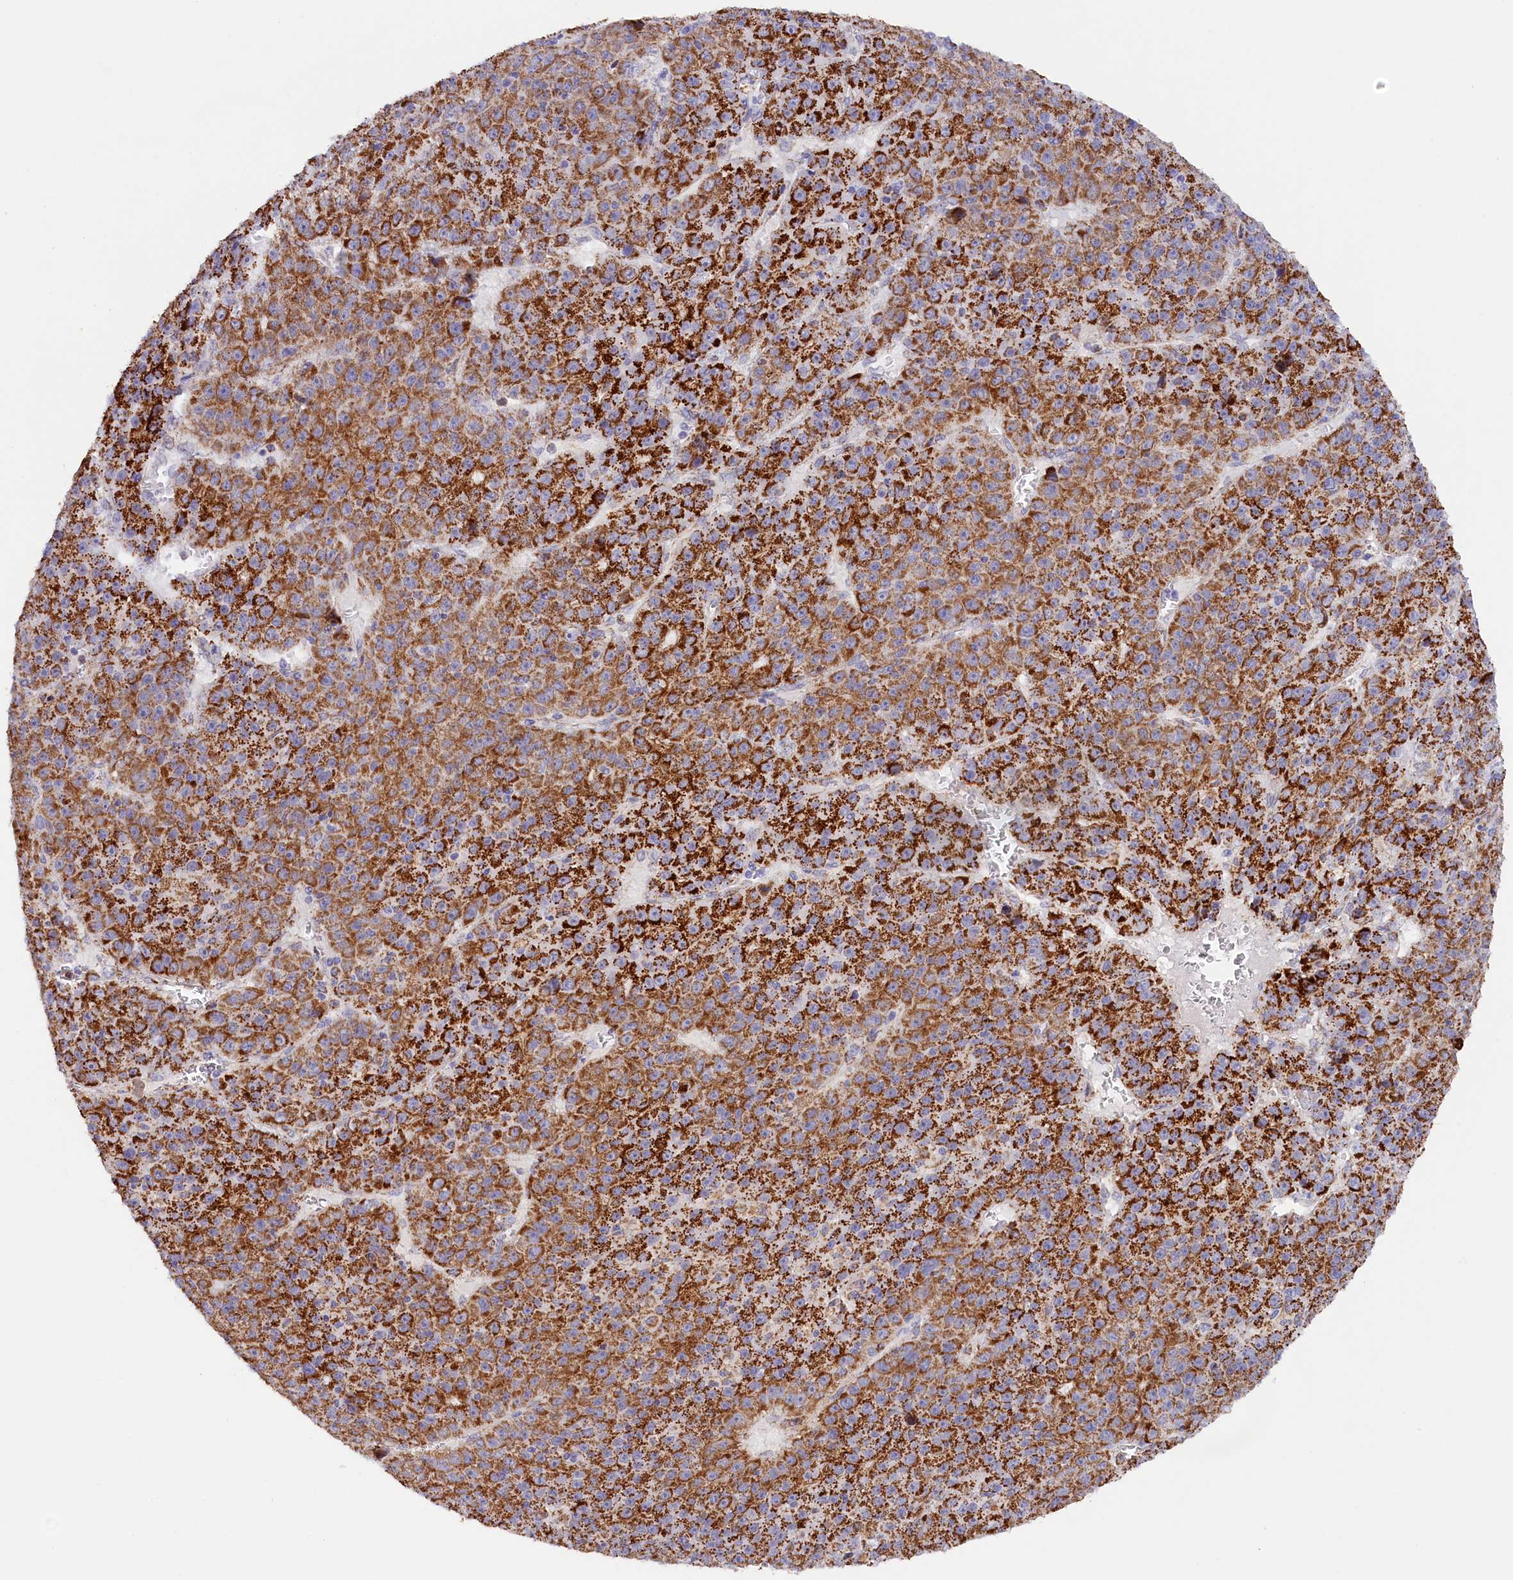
{"staining": {"intensity": "strong", "quantity": ">75%", "location": "cytoplasmic/membranous"}, "tissue": "liver cancer", "cell_type": "Tumor cells", "image_type": "cancer", "snomed": [{"axis": "morphology", "description": "Carcinoma, Hepatocellular, NOS"}, {"axis": "topography", "description": "Liver"}], "caption": "About >75% of tumor cells in liver cancer (hepatocellular carcinoma) reveal strong cytoplasmic/membranous protein staining as visualized by brown immunohistochemical staining.", "gene": "AKTIP", "patient": {"sex": "female", "age": 53}}